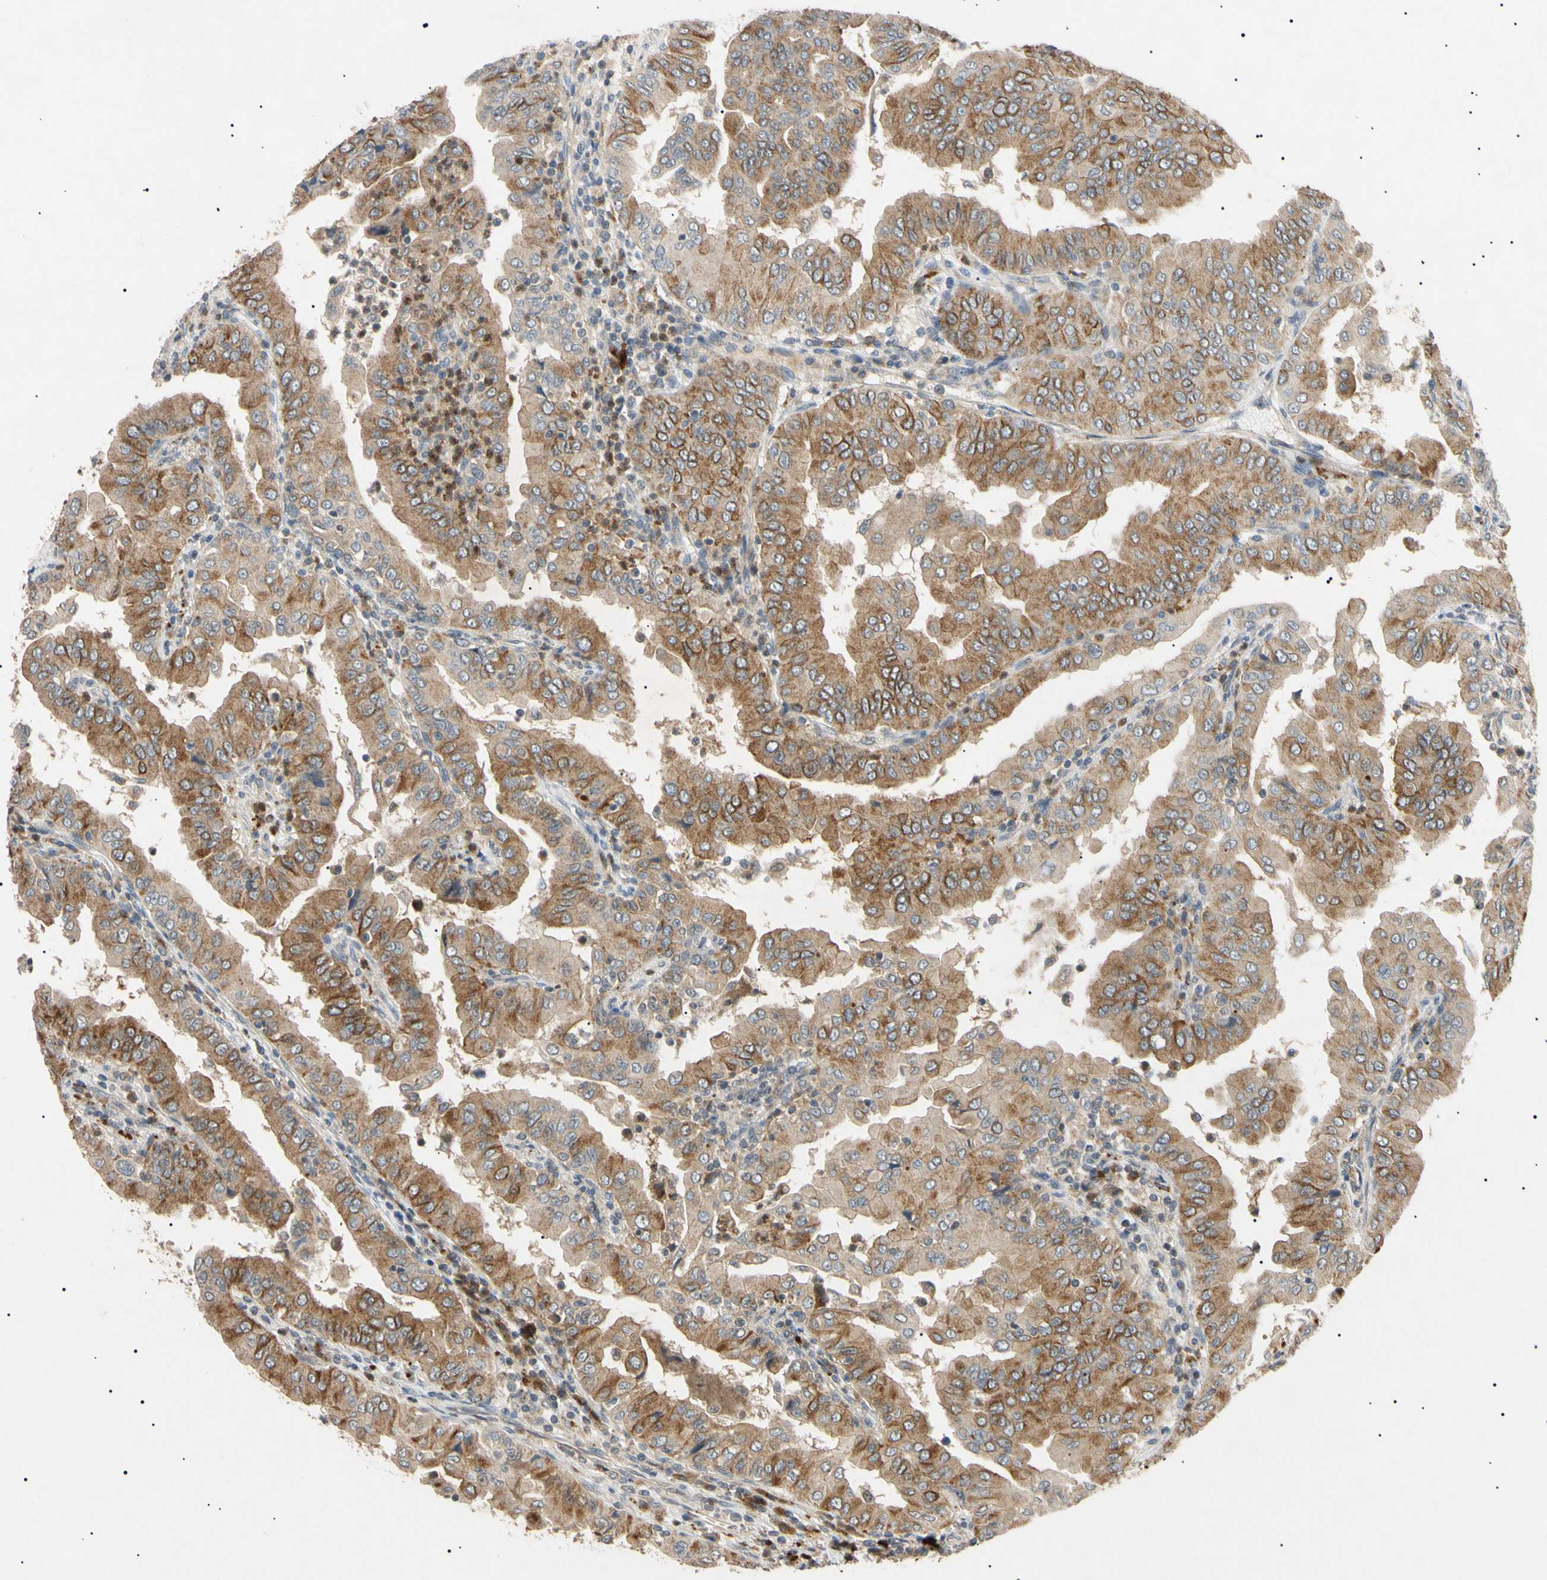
{"staining": {"intensity": "moderate", "quantity": "25%-75%", "location": "cytoplasmic/membranous"}, "tissue": "thyroid cancer", "cell_type": "Tumor cells", "image_type": "cancer", "snomed": [{"axis": "morphology", "description": "Papillary adenocarcinoma, NOS"}, {"axis": "topography", "description": "Thyroid gland"}], "caption": "Immunohistochemistry image of neoplastic tissue: human thyroid papillary adenocarcinoma stained using immunohistochemistry (IHC) reveals medium levels of moderate protein expression localized specifically in the cytoplasmic/membranous of tumor cells, appearing as a cytoplasmic/membranous brown color.", "gene": "TUBB4A", "patient": {"sex": "male", "age": 33}}